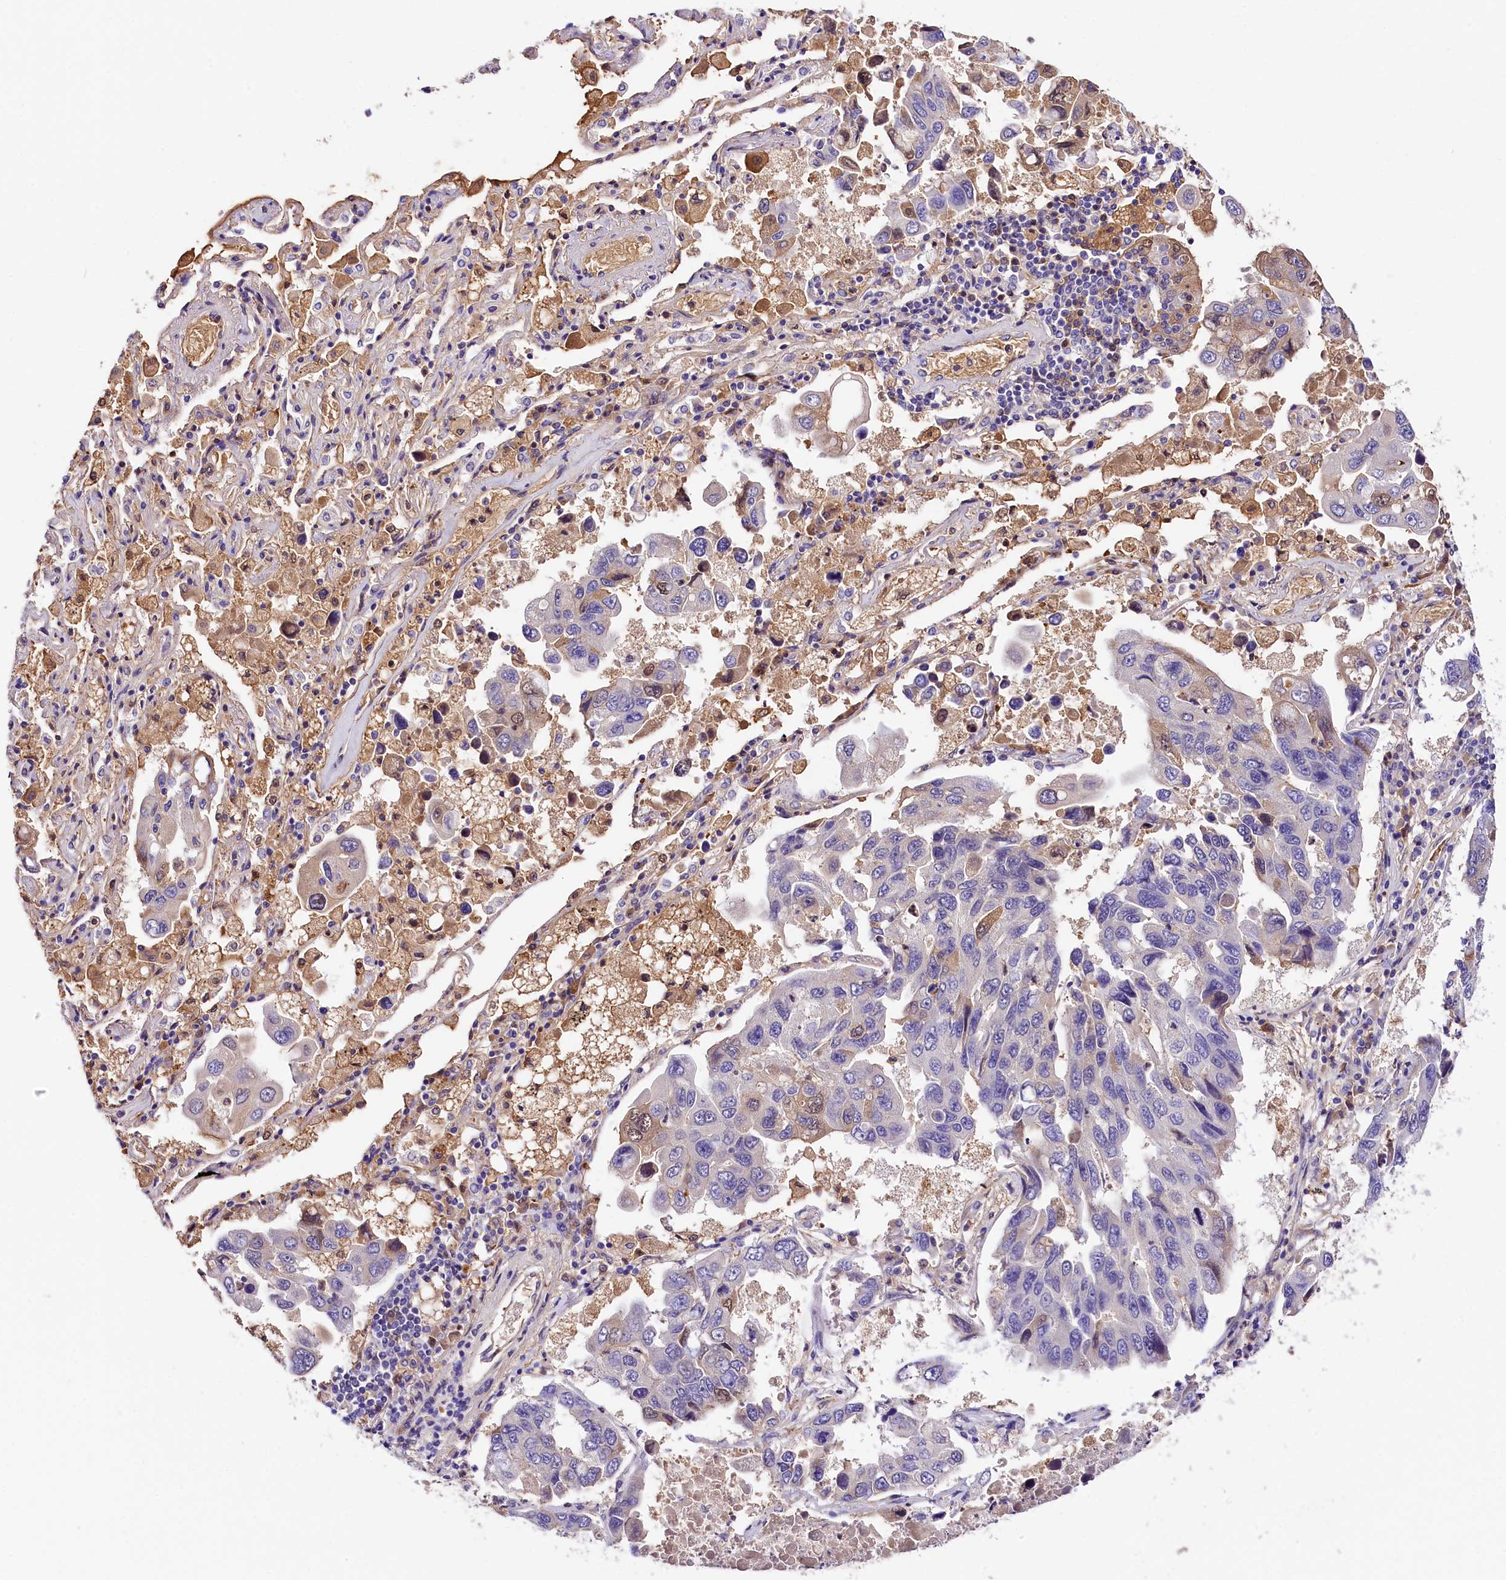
{"staining": {"intensity": "moderate", "quantity": "<25%", "location": "cytoplasmic/membranous,nuclear"}, "tissue": "lung cancer", "cell_type": "Tumor cells", "image_type": "cancer", "snomed": [{"axis": "morphology", "description": "Adenocarcinoma, NOS"}, {"axis": "topography", "description": "Lung"}], "caption": "Immunohistochemistry (DAB) staining of human lung cancer (adenocarcinoma) exhibits moderate cytoplasmic/membranous and nuclear protein expression in approximately <25% of tumor cells. (DAB (3,3'-diaminobenzidine) = brown stain, brightfield microscopy at high magnification).", "gene": "ARMC6", "patient": {"sex": "male", "age": 64}}